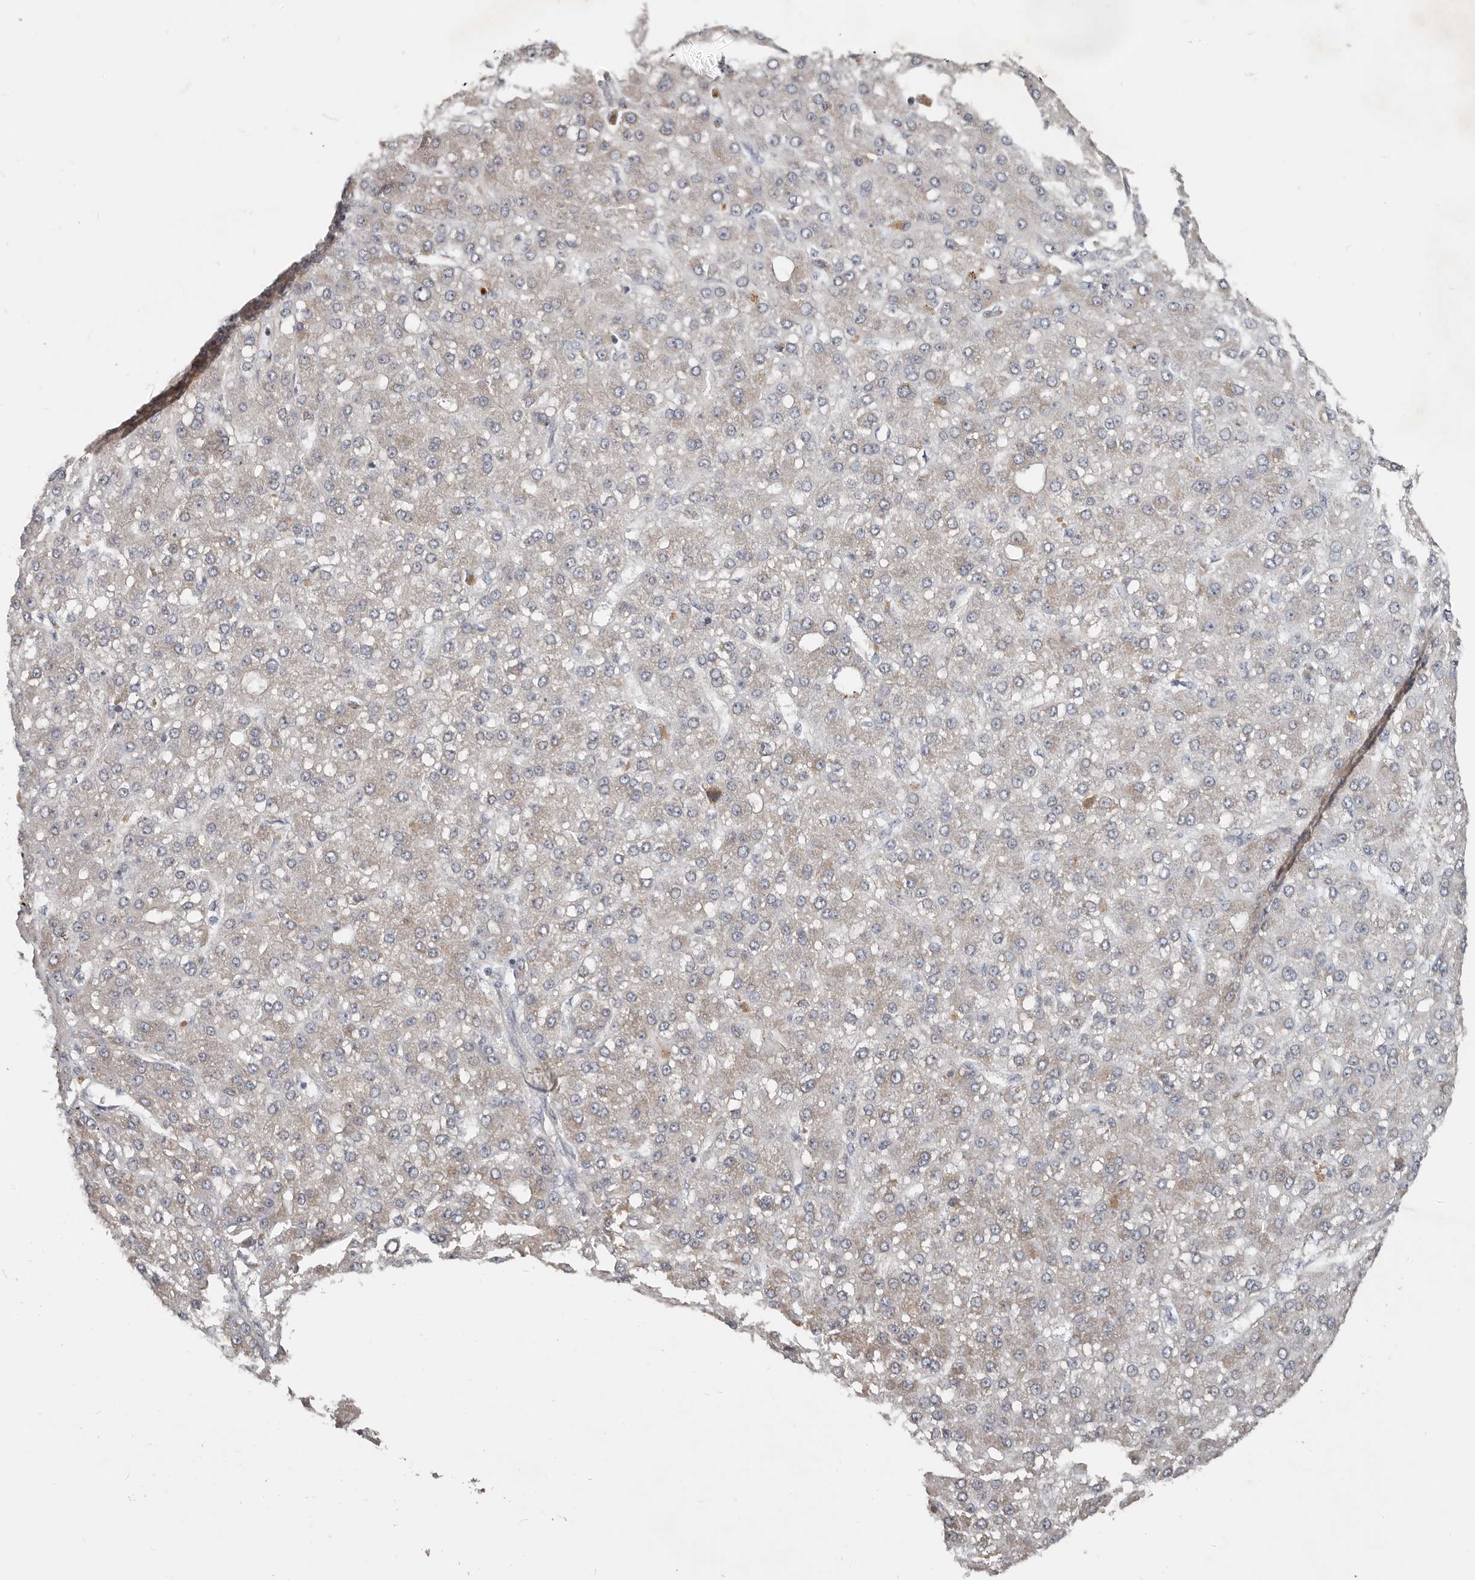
{"staining": {"intensity": "weak", "quantity": "25%-75%", "location": "cytoplasmic/membranous"}, "tissue": "liver cancer", "cell_type": "Tumor cells", "image_type": "cancer", "snomed": [{"axis": "morphology", "description": "Carcinoma, Hepatocellular, NOS"}, {"axis": "topography", "description": "Liver"}], "caption": "Hepatocellular carcinoma (liver) stained with a brown dye shows weak cytoplasmic/membranous positive expression in about 25%-75% of tumor cells.", "gene": "AKNAD1", "patient": {"sex": "male", "age": 67}}